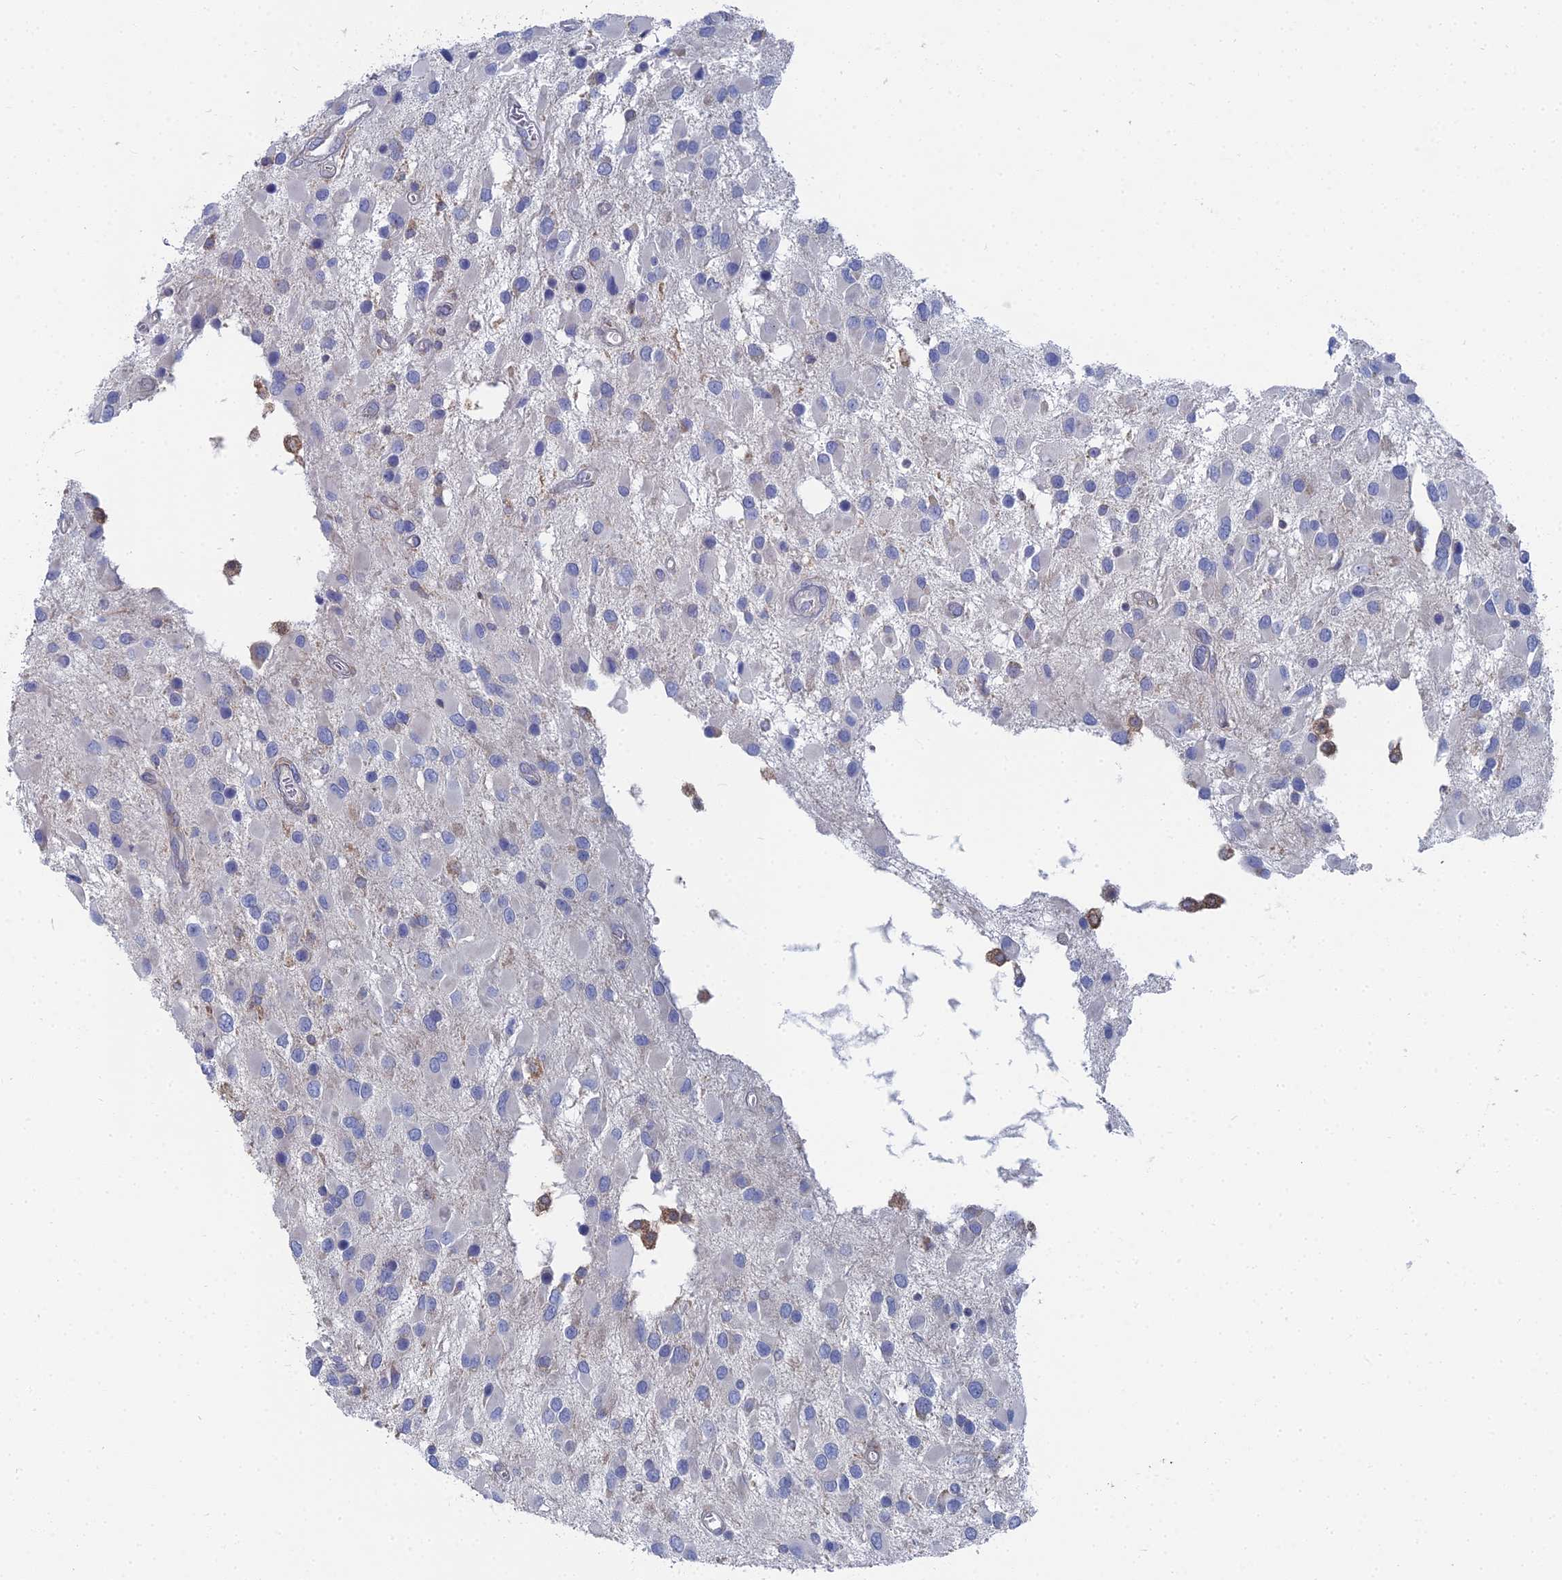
{"staining": {"intensity": "negative", "quantity": "none", "location": "none"}, "tissue": "glioma", "cell_type": "Tumor cells", "image_type": "cancer", "snomed": [{"axis": "morphology", "description": "Glioma, malignant, High grade"}, {"axis": "topography", "description": "Brain"}], "caption": "IHC image of high-grade glioma (malignant) stained for a protein (brown), which exhibits no positivity in tumor cells.", "gene": "CCDC149", "patient": {"sex": "male", "age": 53}}